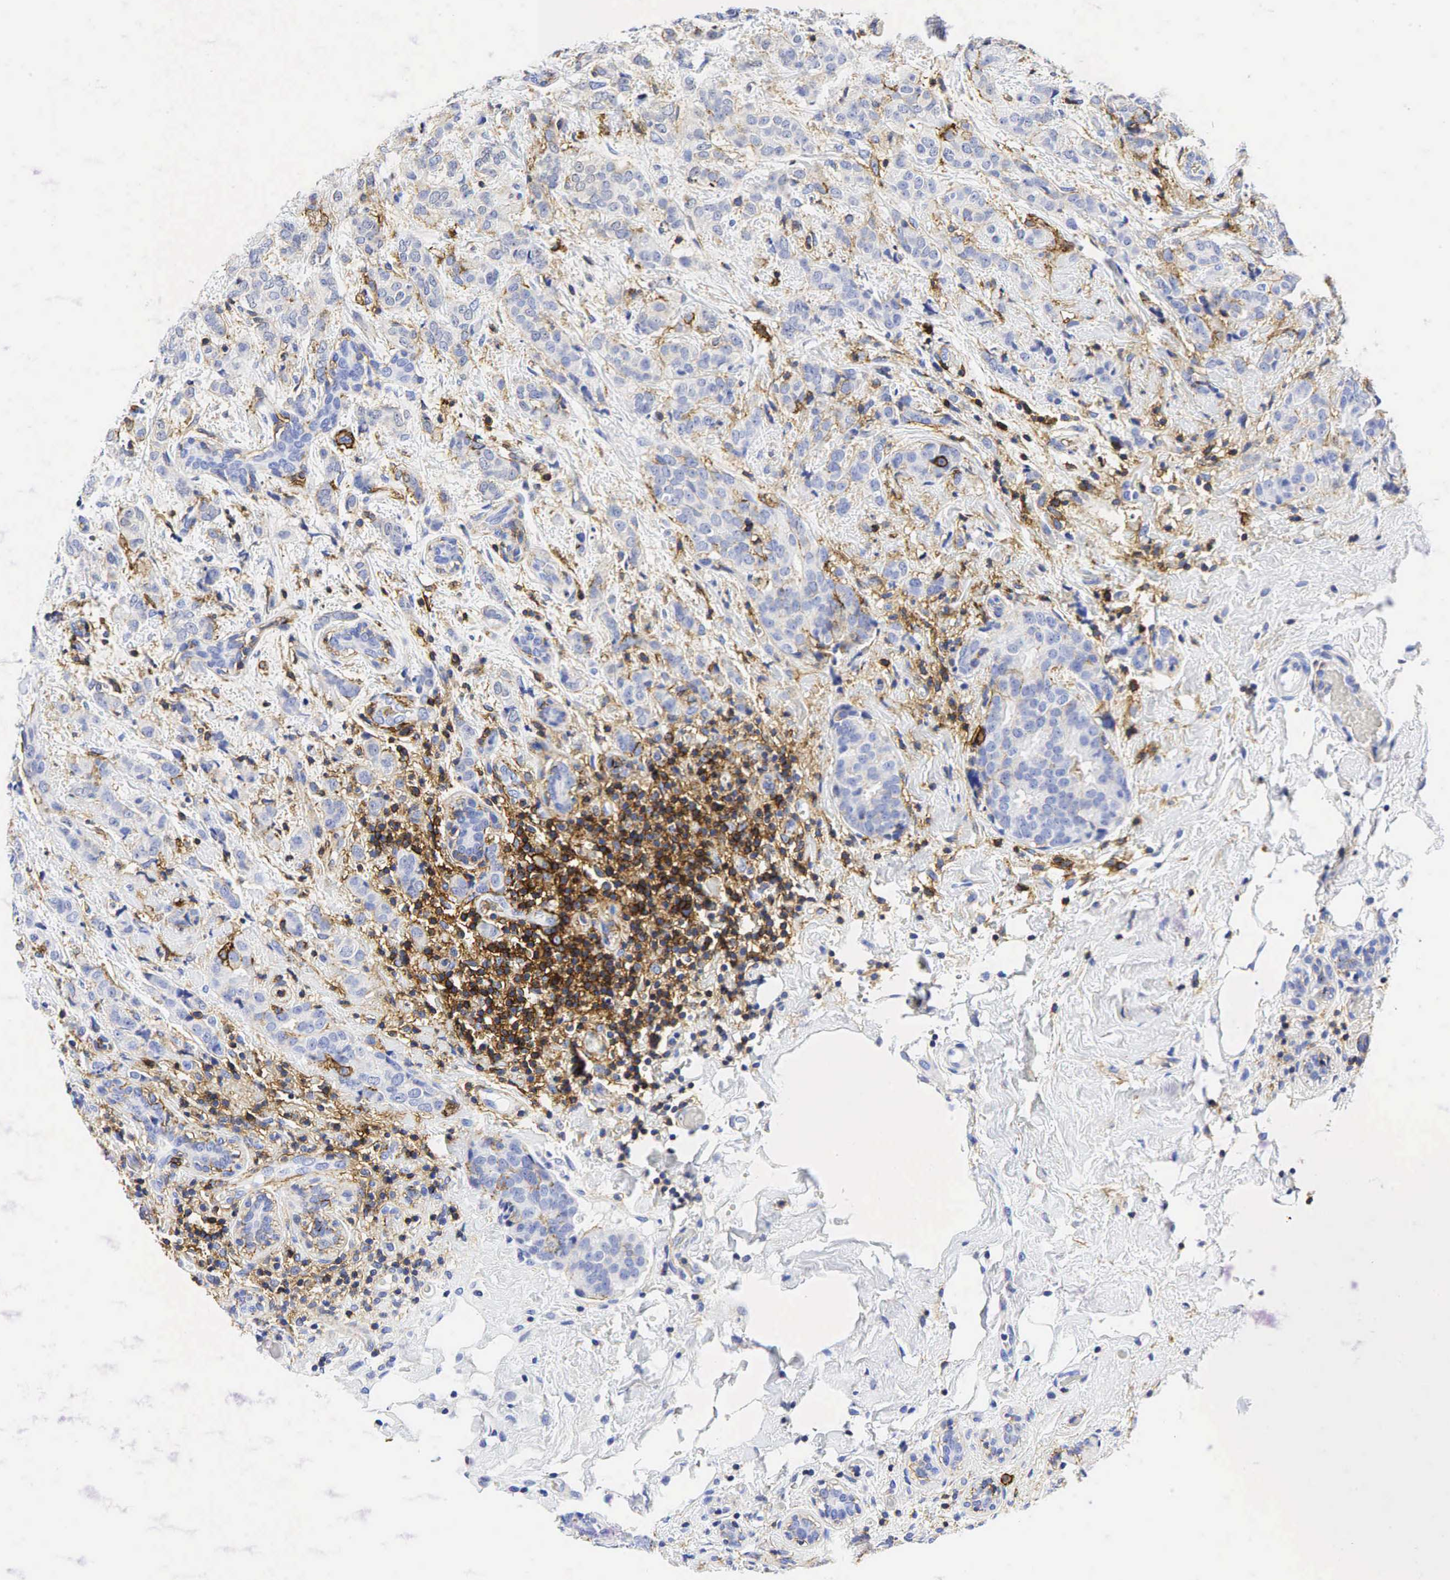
{"staining": {"intensity": "negative", "quantity": "none", "location": "none"}, "tissue": "breast cancer", "cell_type": "Tumor cells", "image_type": "cancer", "snomed": [{"axis": "morphology", "description": "Duct carcinoma"}, {"axis": "topography", "description": "Breast"}], "caption": "Tumor cells are negative for brown protein staining in breast cancer.", "gene": "CD44", "patient": {"sex": "female", "age": 53}}